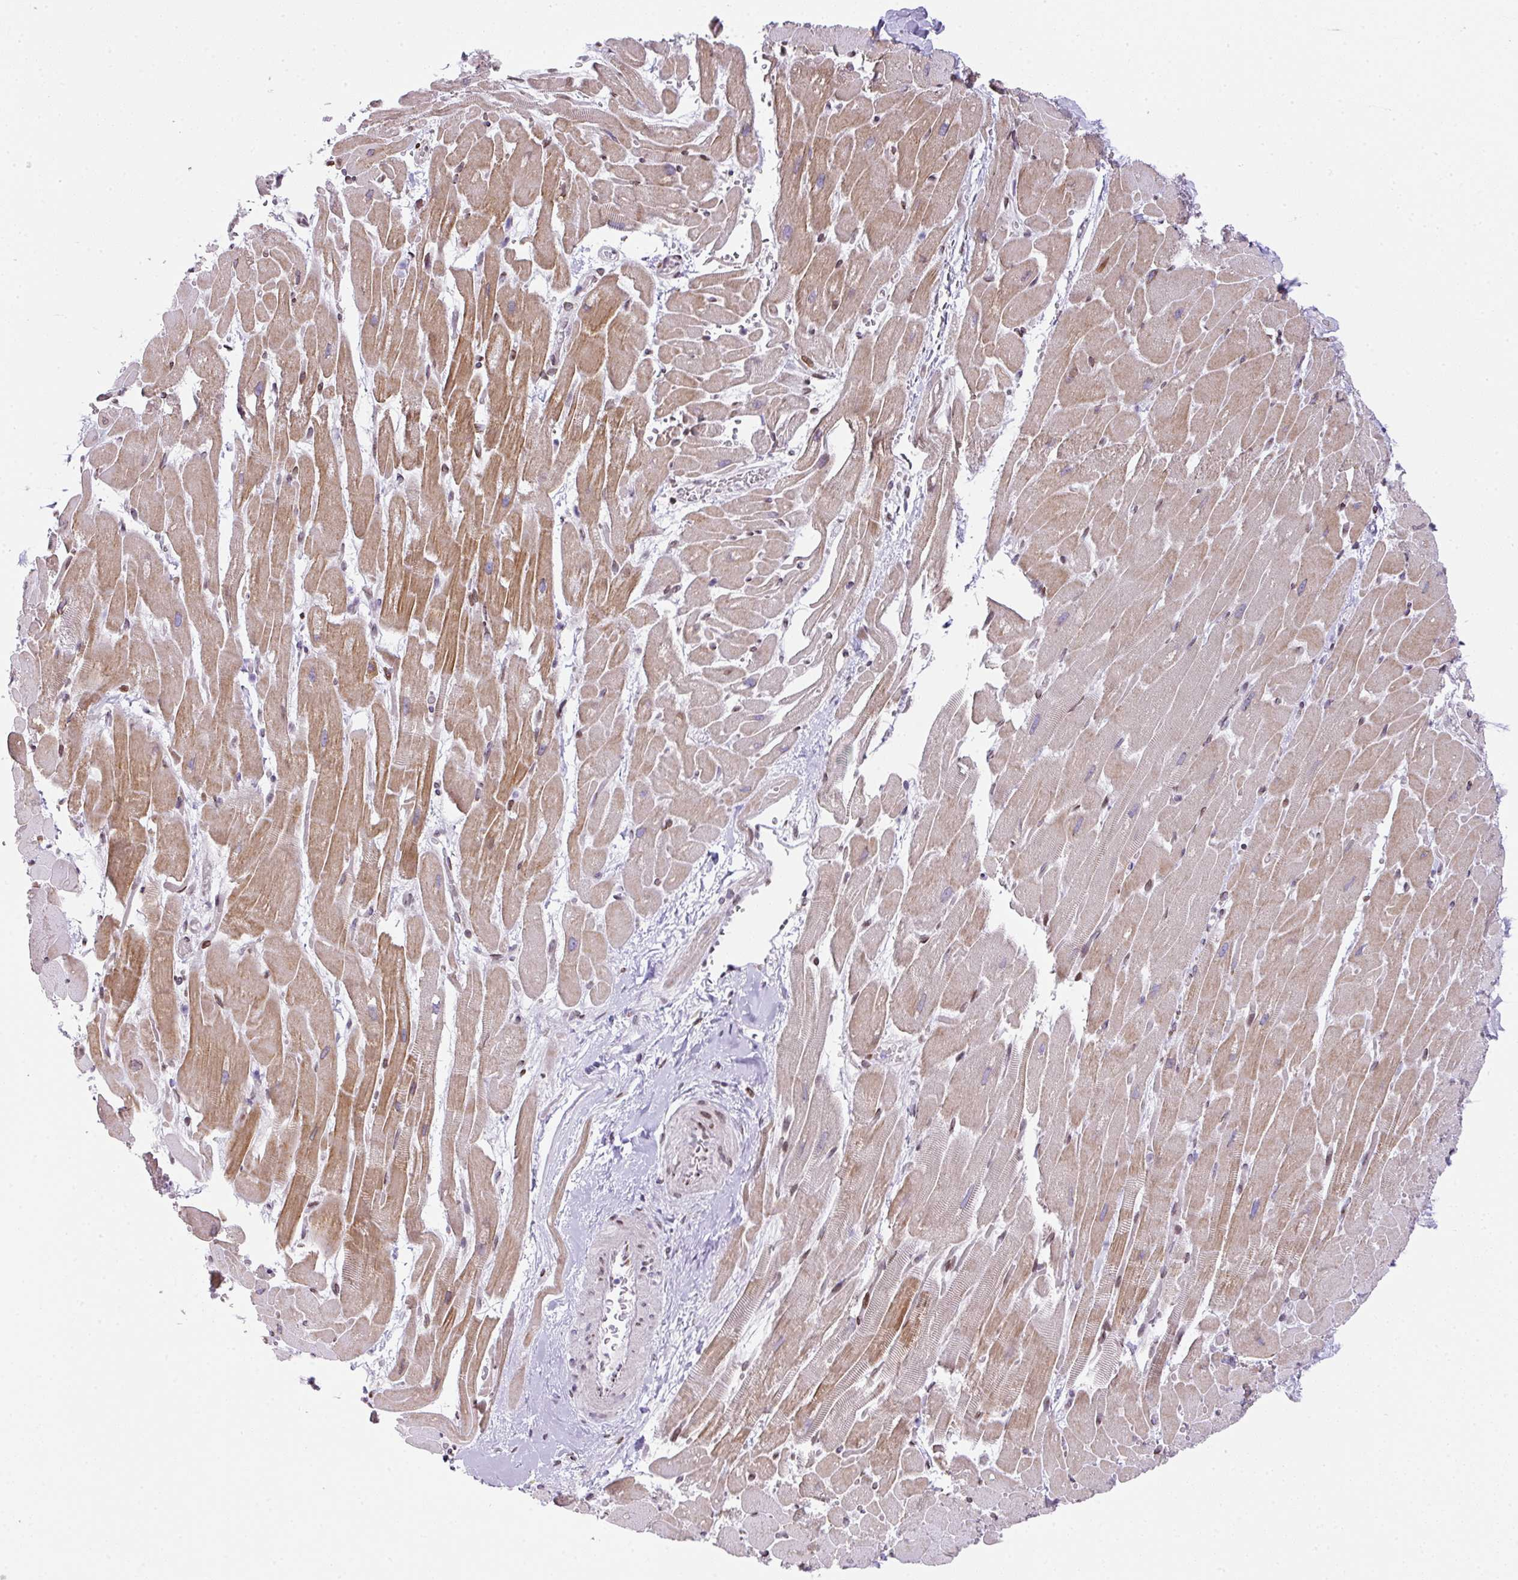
{"staining": {"intensity": "moderate", "quantity": "25%-75%", "location": "cytoplasmic/membranous,nuclear"}, "tissue": "heart muscle", "cell_type": "Cardiomyocytes", "image_type": "normal", "snomed": [{"axis": "morphology", "description": "Normal tissue, NOS"}, {"axis": "topography", "description": "Heart"}], "caption": "High-power microscopy captured an immunohistochemistry (IHC) photomicrograph of unremarkable heart muscle, revealing moderate cytoplasmic/membranous,nuclear staining in about 25%-75% of cardiomyocytes. (Brightfield microscopy of DAB IHC at high magnification).", "gene": "PLK1", "patient": {"sex": "male", "age": 37}}